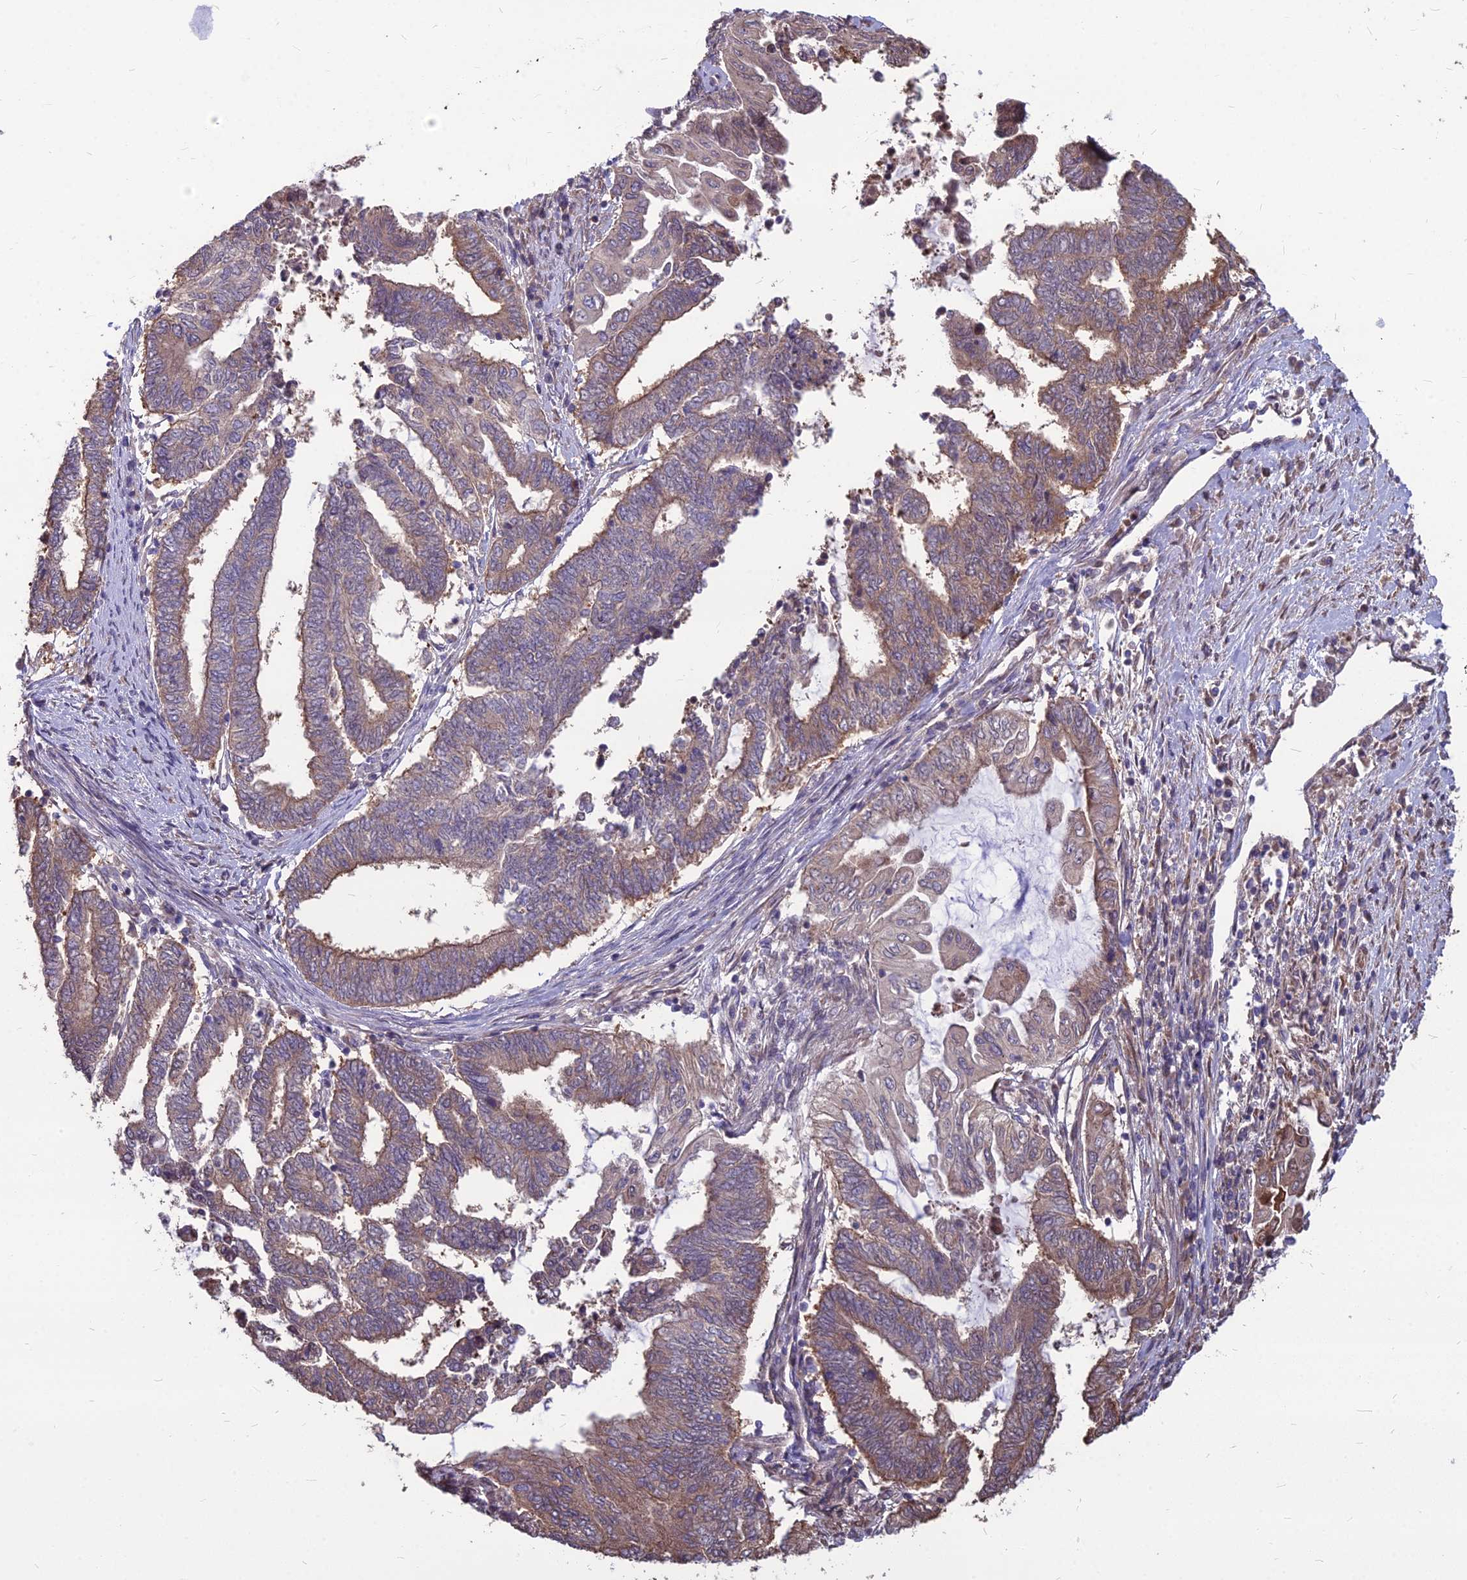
{"staining": {"intensity": "moderate", "quantity": "25%-75%", "location": "cytoplasmic/membranous"}, "tissue": "endometrial cancer", "cell_type": "Tumor cells", "image_type": "cancer", "snomed": [{"axis": "morphology", "description": "Adenocarcinoma, NOS"}, {"axis": "topography", "description": "Uterus"}, {"axis": "topography", "description": "Endometrium"}], "caption": "Endometrial cancer tissue exhibits moderate cytoplasmic/membranous positivity in about 25%-75% of tumor cells", "gene": "LSM6", "patient": {"sex": "female", "age": 70}}